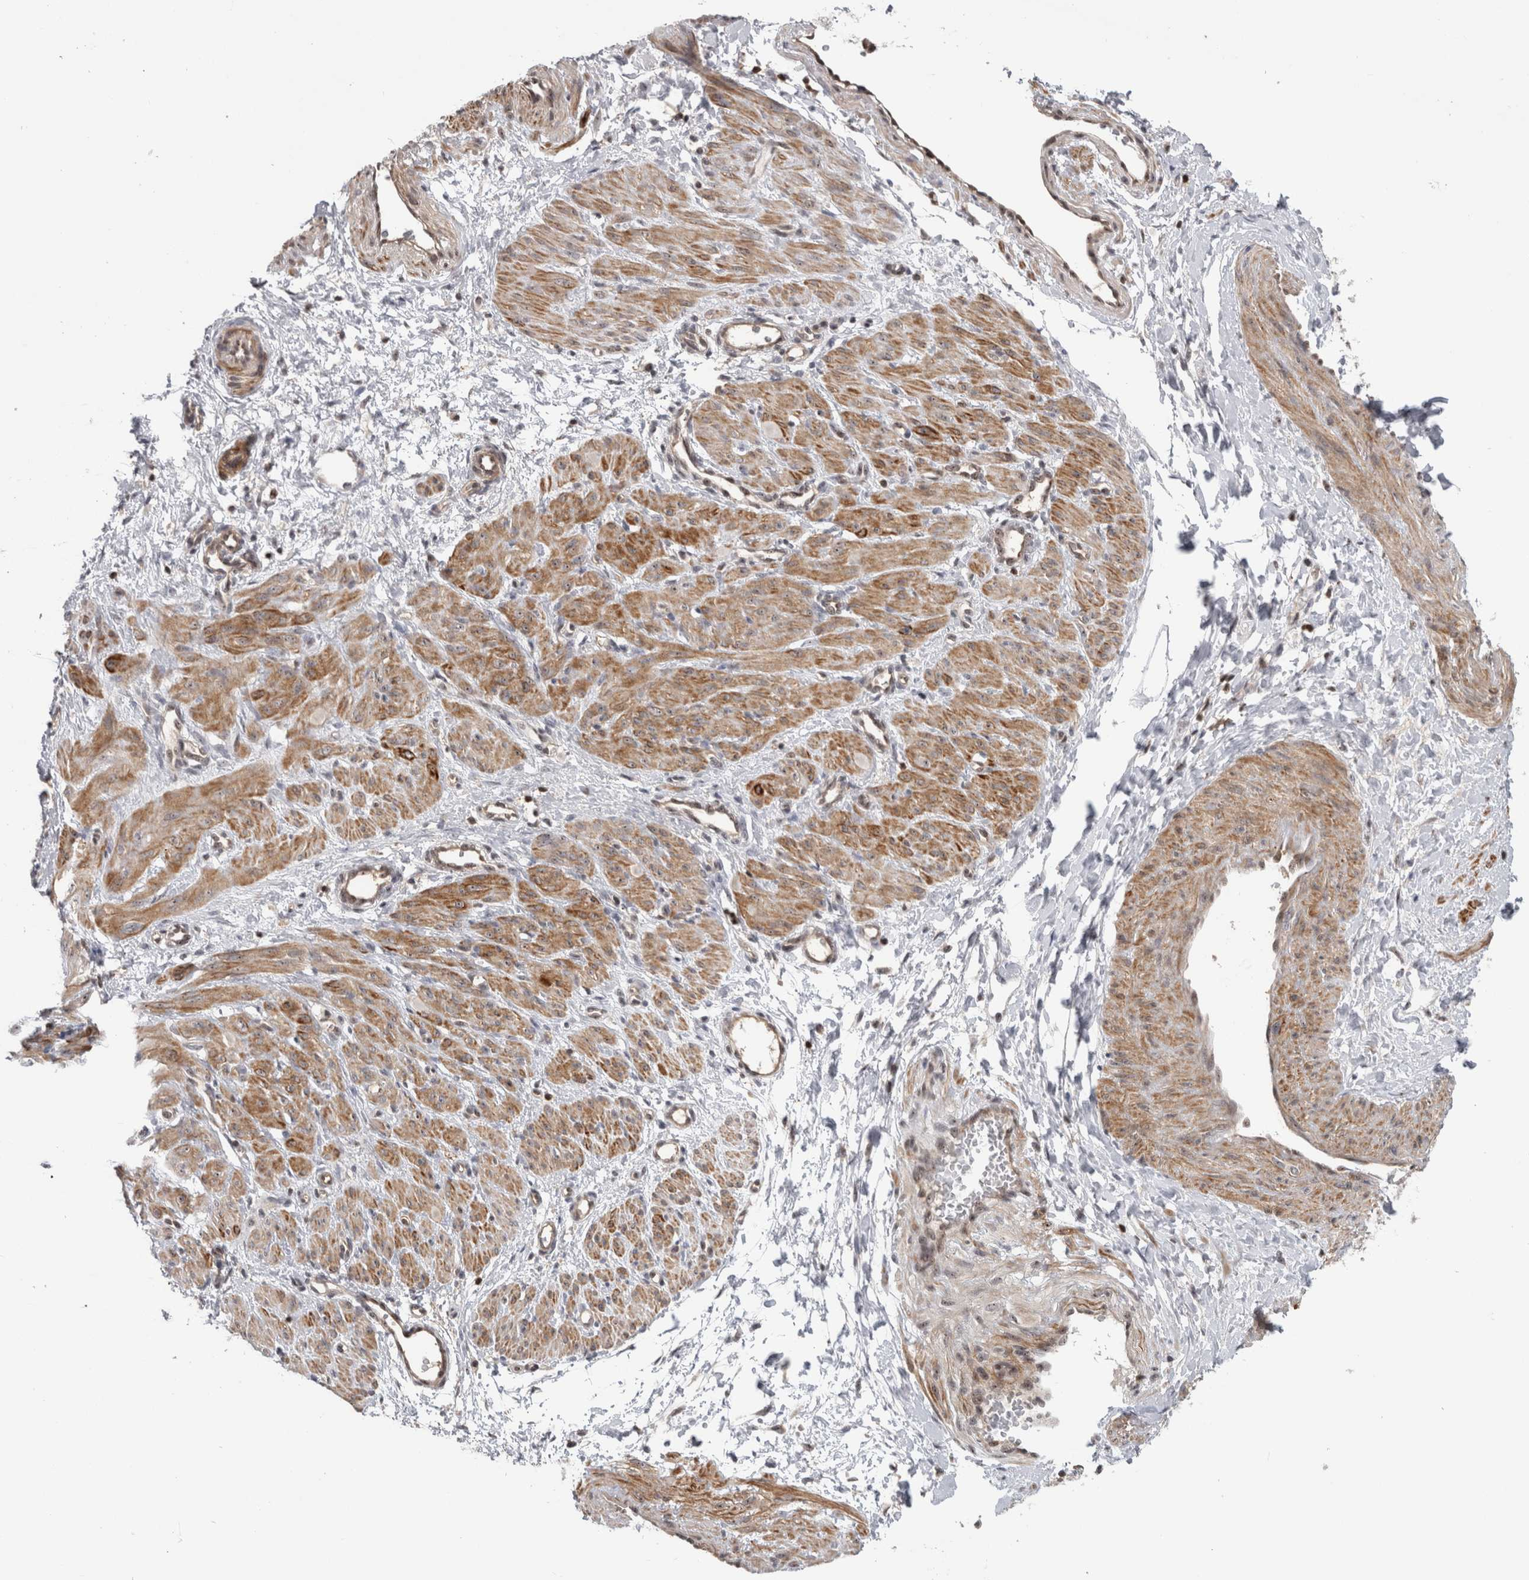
{"staining": {"intensity": "strong", "quantity": "25%-75%", "location": "cytoplasmic/membranous,nuclear"}, "tissue": "smooth muscle", "cell_type": "Smooth muscle cells", "image_type": "normal", "snomed": [{"axis": "morphology", "description": "Normal tissue, NOS"}, {"axis": "topography", "description": "Endometrium"}], "caption": "Immunohistochemistry of benign smooth muscle shows high levels of strong cytoplasmic/membranous,nuclear expression in approximately 25%-75% of smooth muscle cells.", "gene": "TDRD7", "patient": {"sex": "female", "age": 33}}